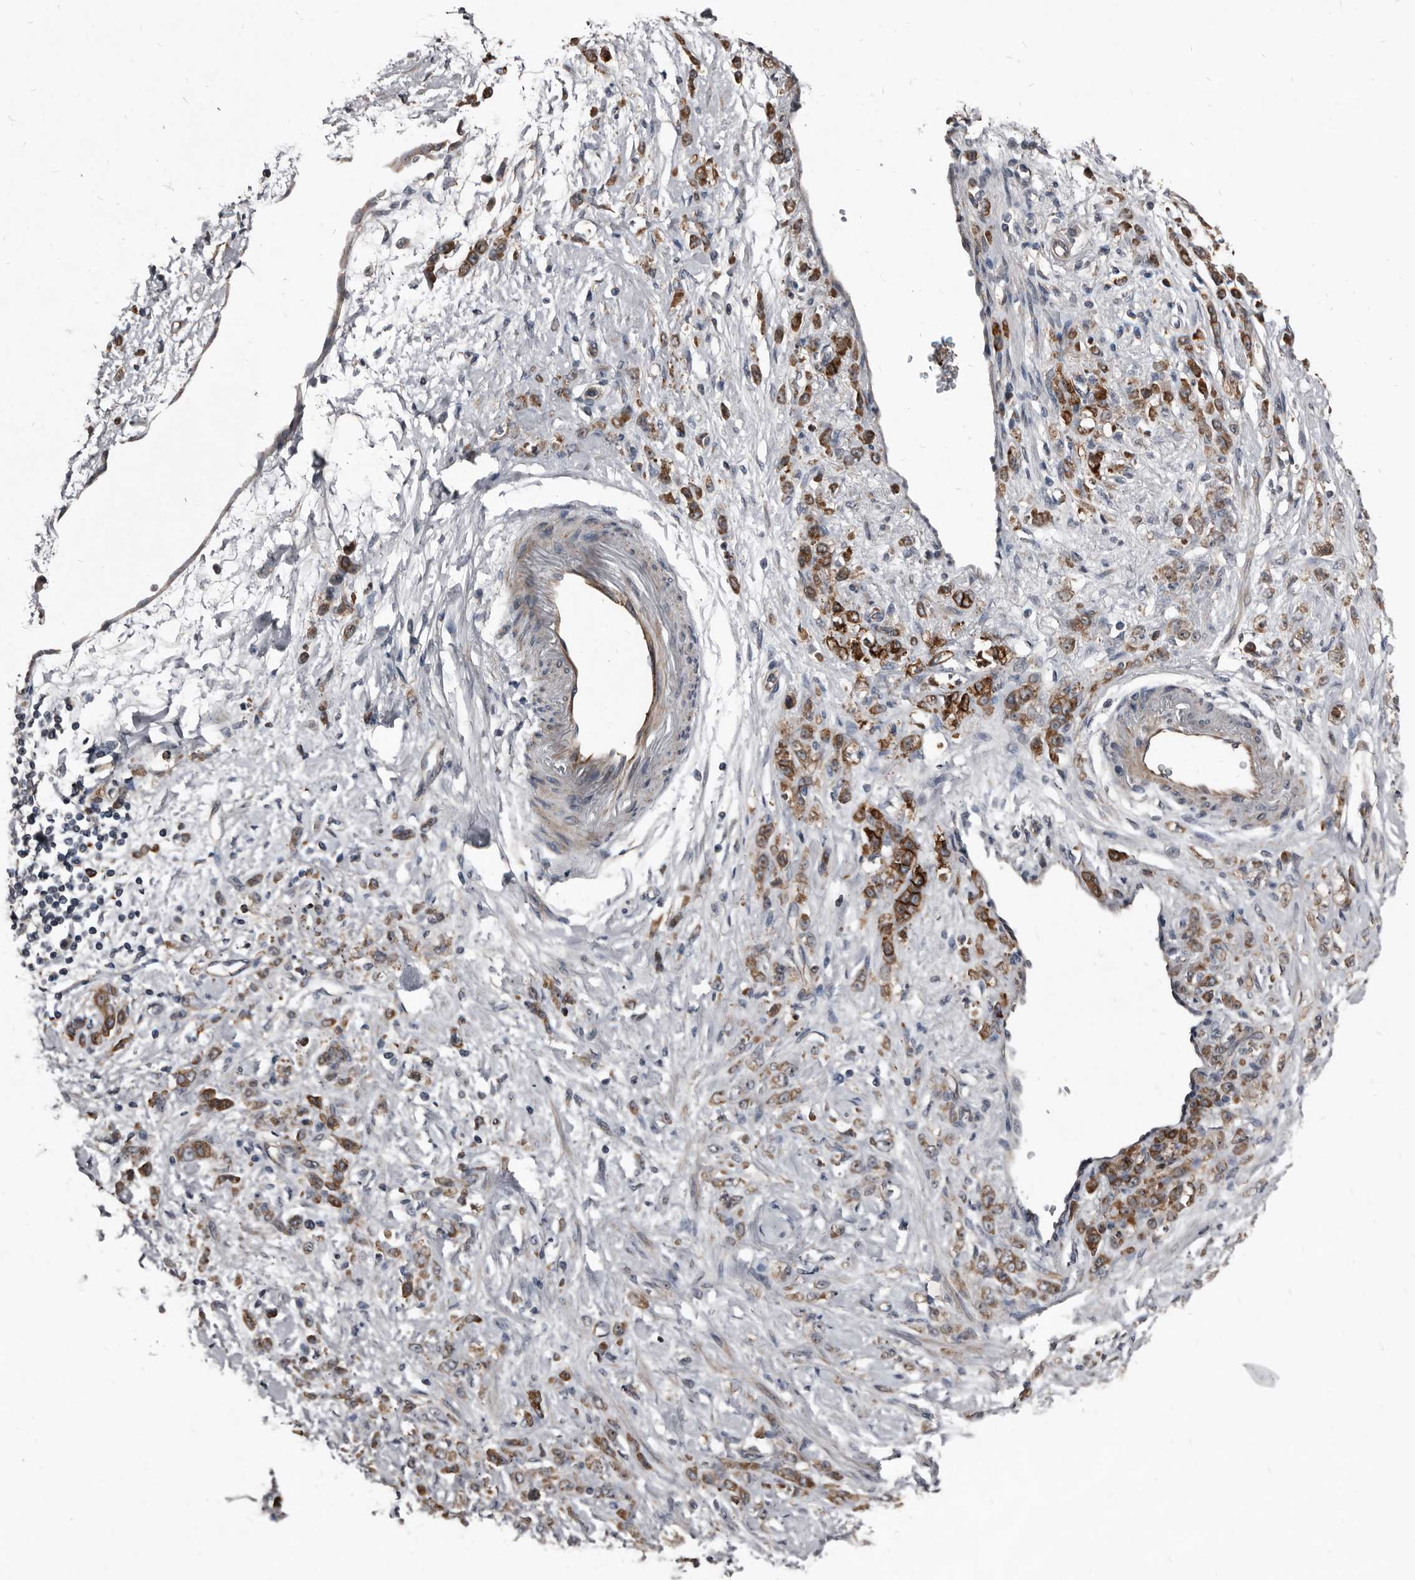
{"staining": {"intensity": "moderate", "quantity": ">75%", "location": "cytoplasmic/membranous"}, "tissue": "stomach cancer", "cell_type": "Tumor cells", "image_type": "cancer", "snomed": [{"axis": "morphology", "description": "Normal tissue, NOS"}, {"axis": "morphology", "description": "Adenocarcinoma, NOS"}, {"axis": "topography", "description": "Stomach"}], "caption": "Stomach cancer (adenocarcinoma) stained for a protein exhibits moderate cytoplasmic/membranous positivity in tumor cells.", "gene": "DHPS", "patient": {"sex": "male", "age": 82}}